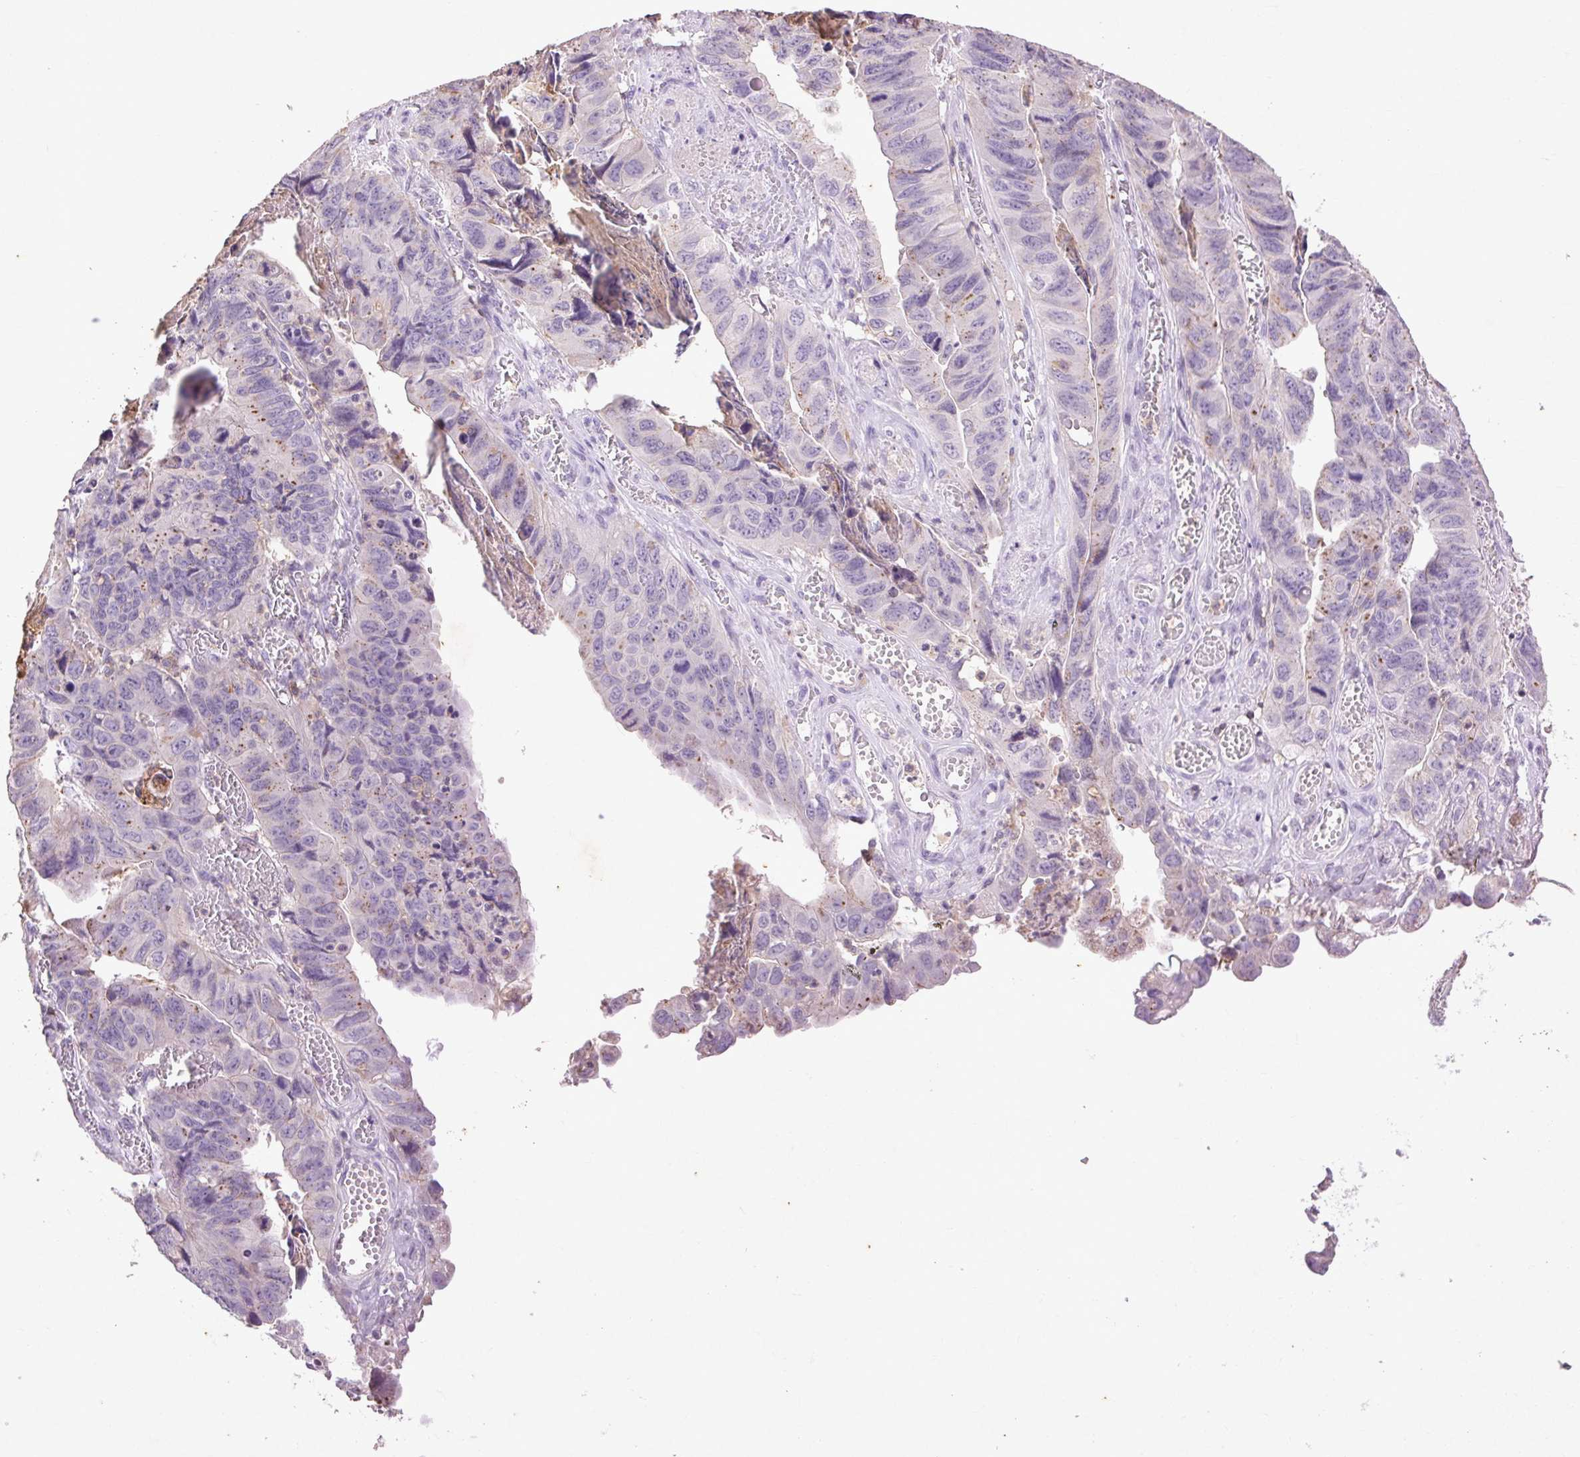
{"staining": {"intensity": "weak", "quantity": "<25%", "location": "cytoplasmic/membranous"}, "tissue": "stomach cancer", "cell_type": "Tumor cells", "image_type": "cancer", "snomed": [{"axis": "morphology", "description": "Adenocarcinoma, NOS"}, {"axis": "topography", "description": "Stomach, lower"}], "caption": "Photomicrograph shows no protein staining in tumor cells of stomach adenocarcinoma tissue.", "gene": "FNDC7", "patient": {"sex": "male", "age": 77}}